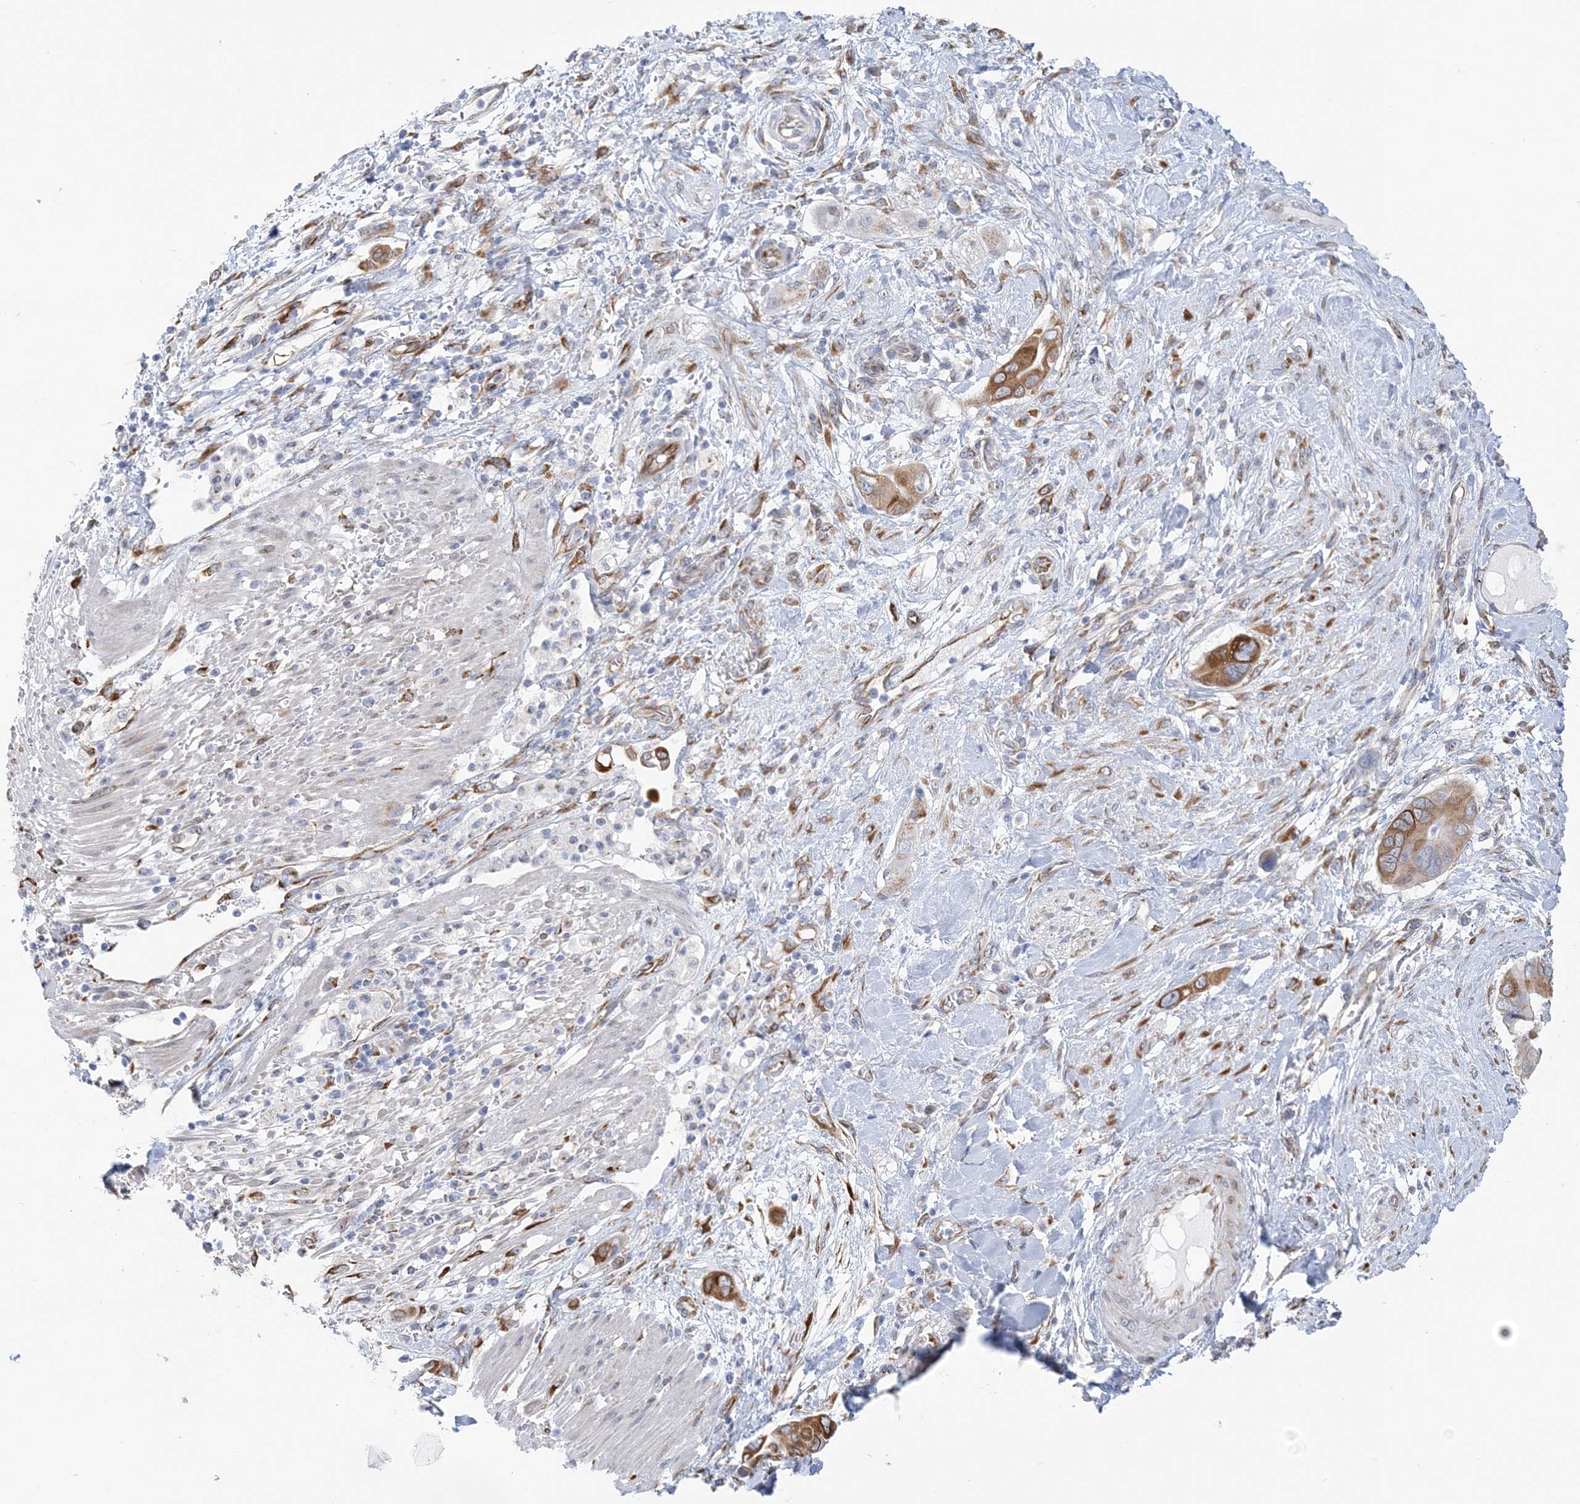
{"staining": {"intensity": "moderate", "quantity": ">75%", "location": "cytoplasmic/membranous"}, "tissue": "pancreatic cancer", "cell_type": "Tumor cells", "image_type": "cancer", "snomed": [{"axis": "morphology", "description": "Adenocarcinoma, NOS"}, {"axis": "topography", "description": "Pancreas"}], "caption": "Moderate cytoplasmic/membranous positivity for a protein is present in about >75% of tumor cells of pancreatic cancer (adenocarcinoma) using IHC.", "gene": "PLEKHG4B", "patient": {"sex": "male", "age": 68}}